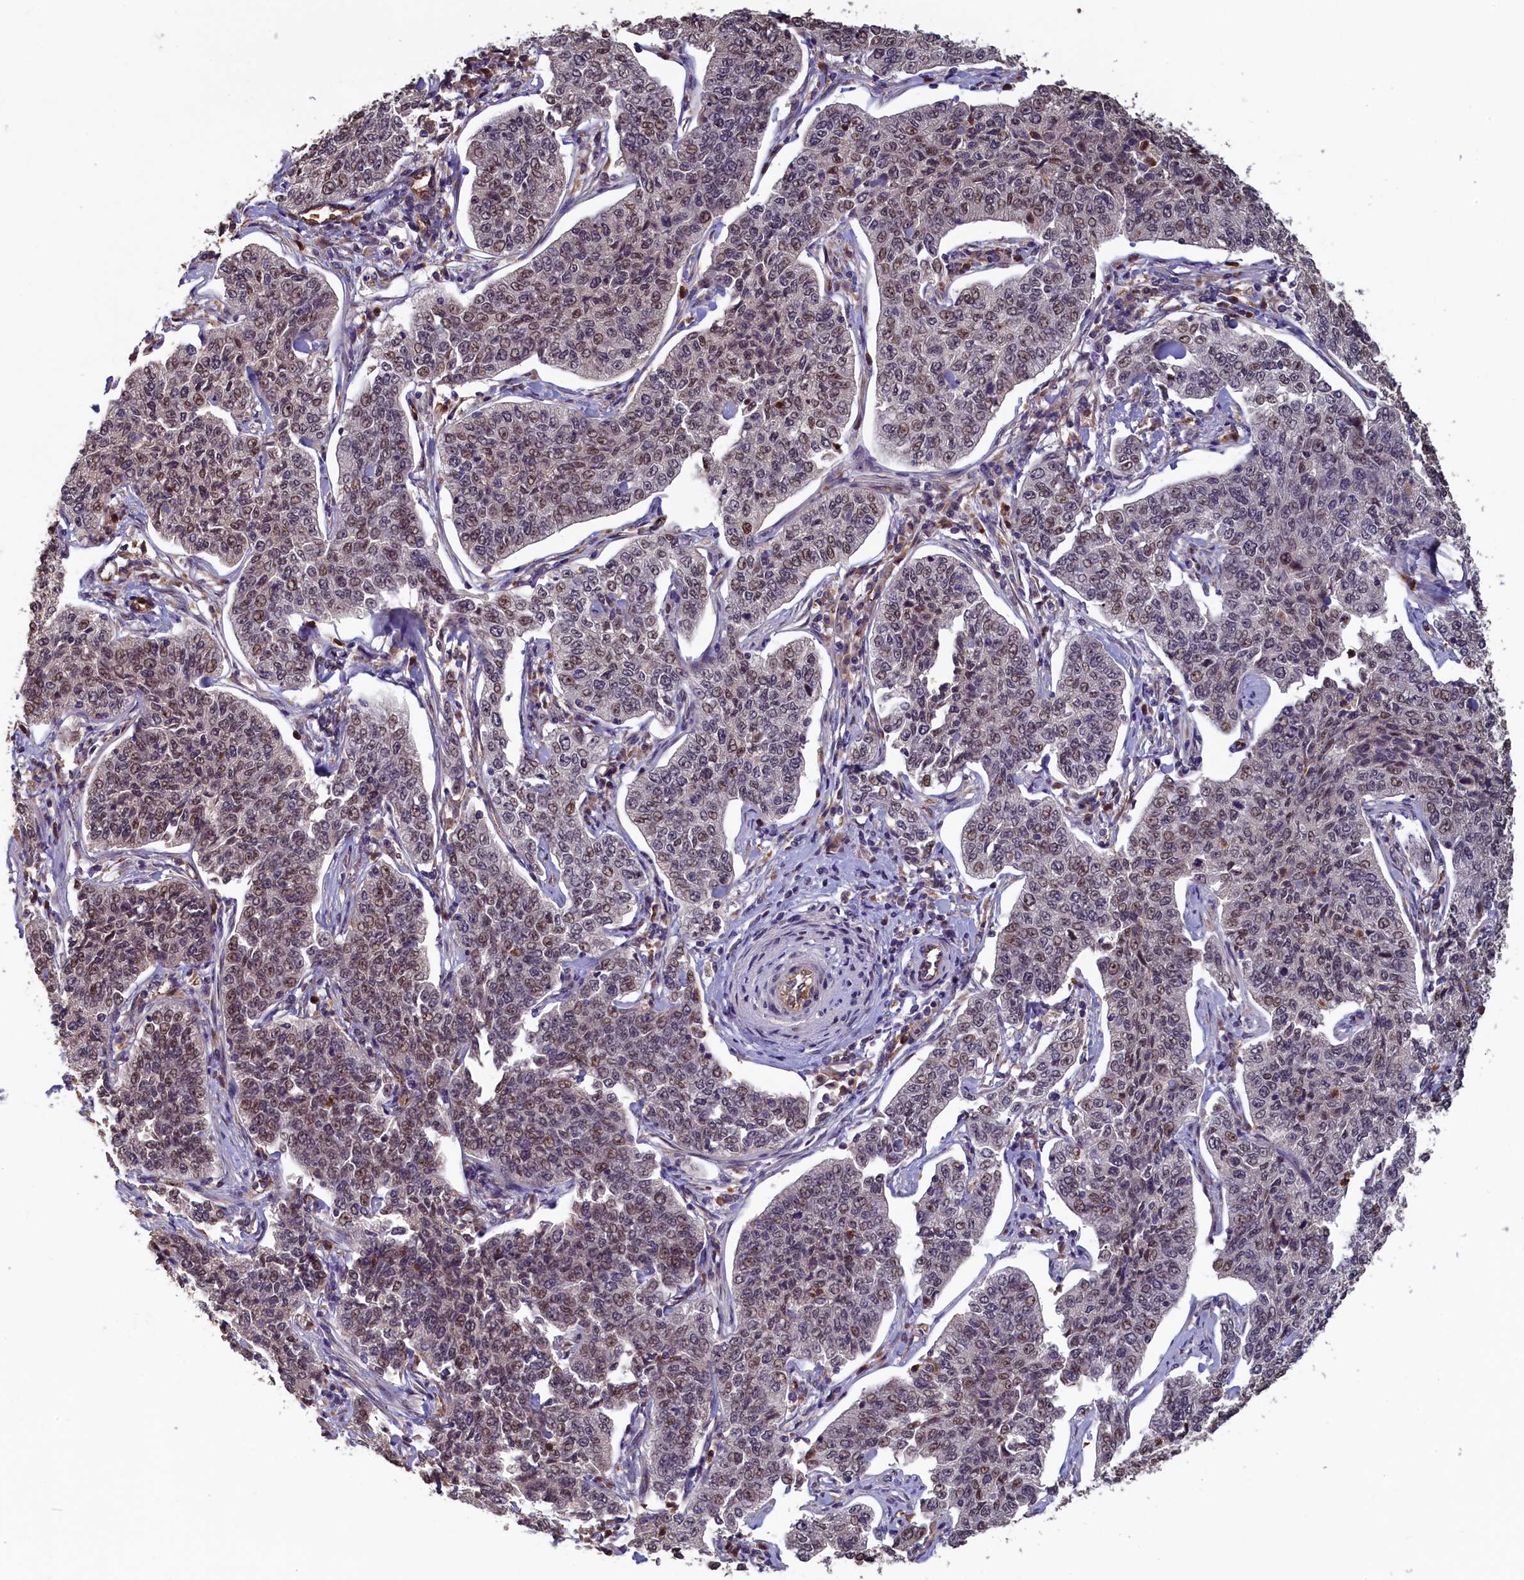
{"staining": {"intensity": "weak", "quantity": ">75%", "location": "nuclear"}, "tissue": "cervical cancer", "cell_type": "Tumor cells", "image_type": "cancer", "snomed": [{"axis": "morphology", "description": "Squamous cell carcinoma, NOS"}, {"axis": "topography", "description": "Cervix"}], "caption": "Weak nuclear protein positivity is seen in approximately >75% of tumor cells in cervical squamous cell carcinoma.", "gene": "ACSBG1", "patient": {"sex": "female", "age": 35}}